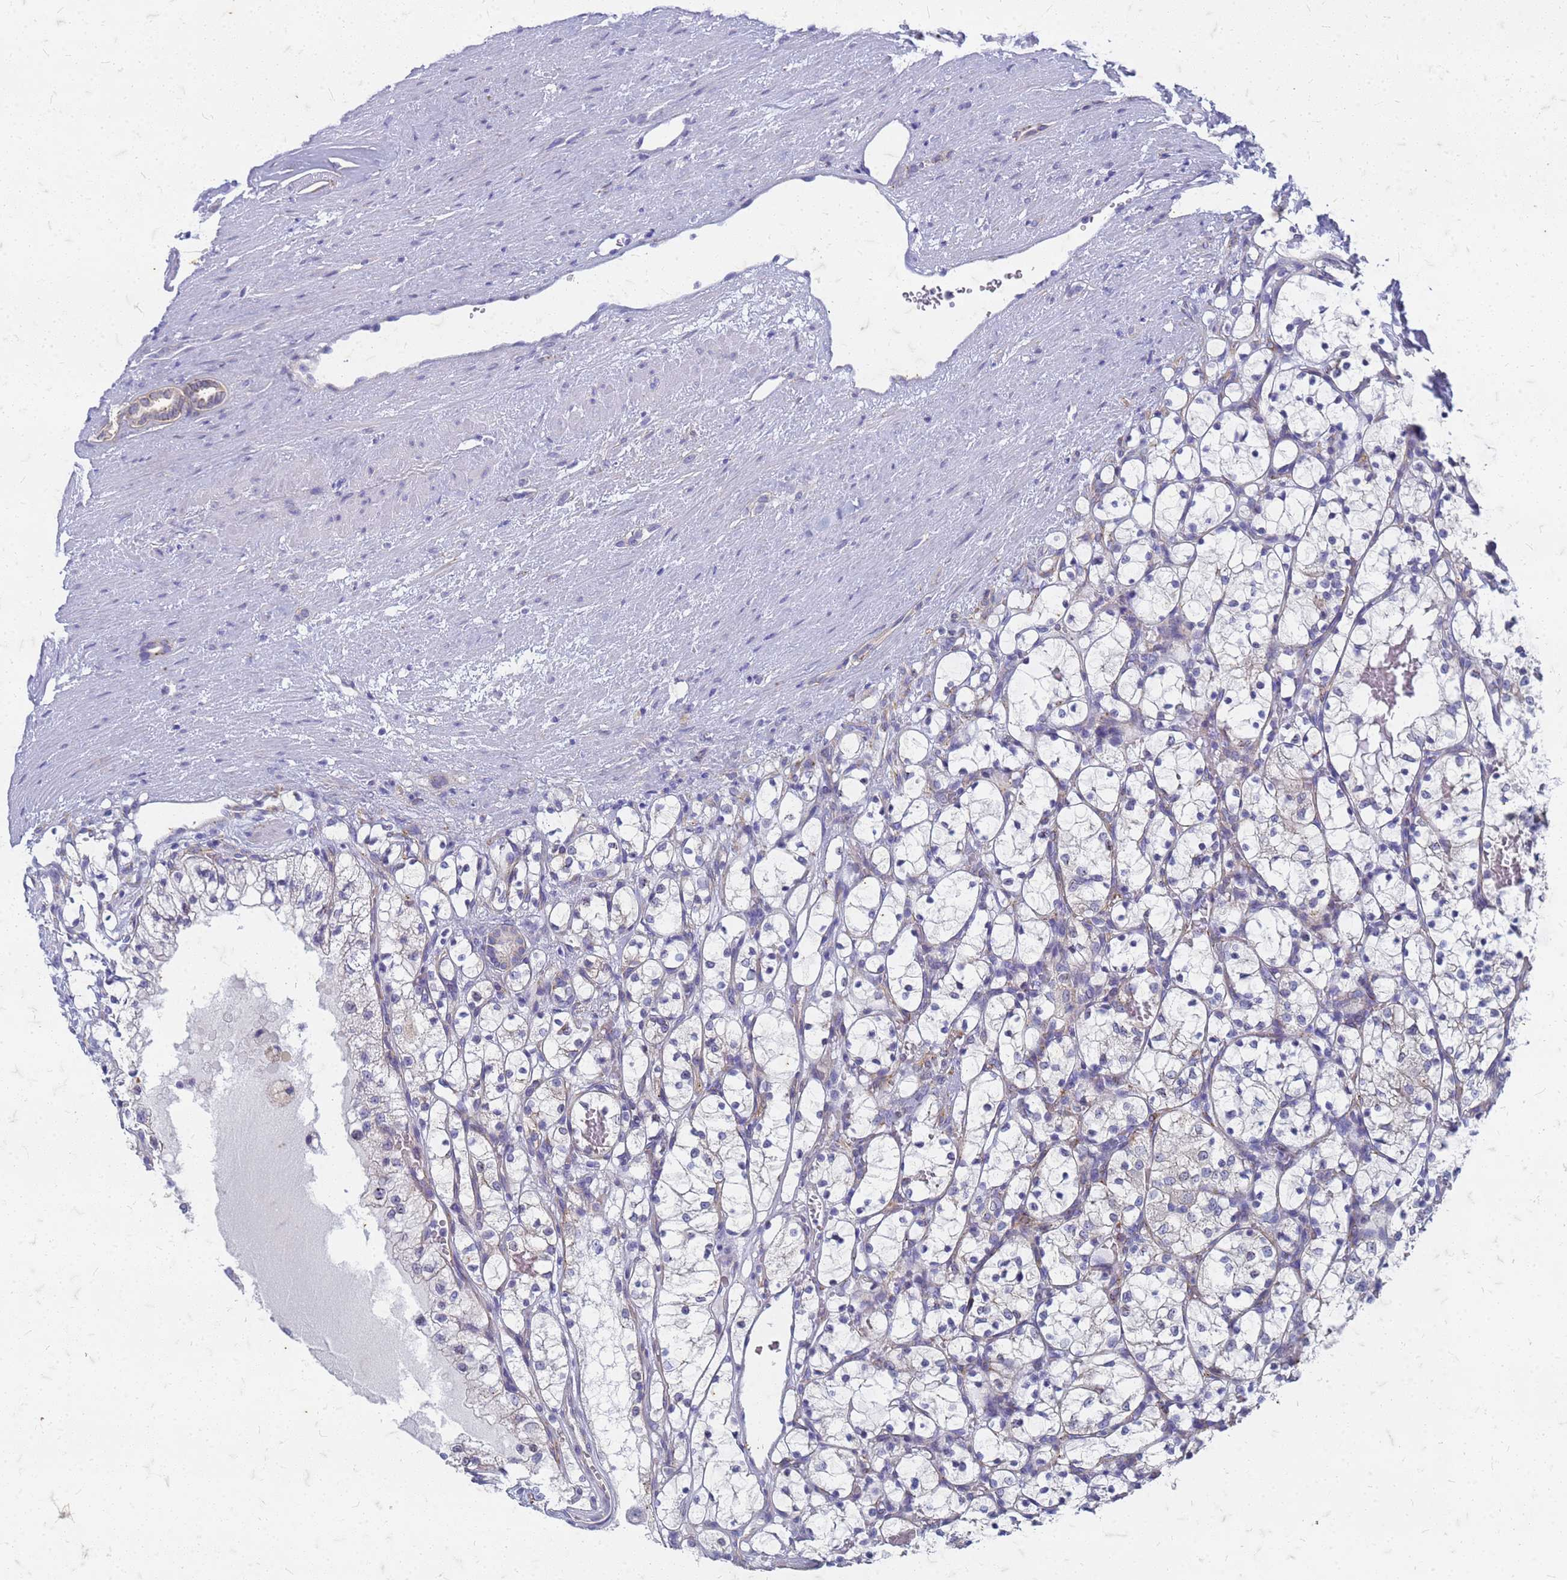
{"staining": {"intensity": "negative", "quantity": "none", "location": "none"}, "tissue": "renal cancer", "cell_type": "Tumor cells", "image_type": "cancer", "snomed": [{"axis": "morphology", "description": "Adenocarcinoma, NOS"}, {"axis": "topography", "description": "Kidney"}], "caption": "Protein analysis of renal cancer (adenocarcinoma) demonstrates no significant positivity in tumor cells. (Immunohistochemistry (ihc), brightfield microscopy, high magnification).", "gene": "TRIM64B", "patient": {"sex": "female", "age": 69}}